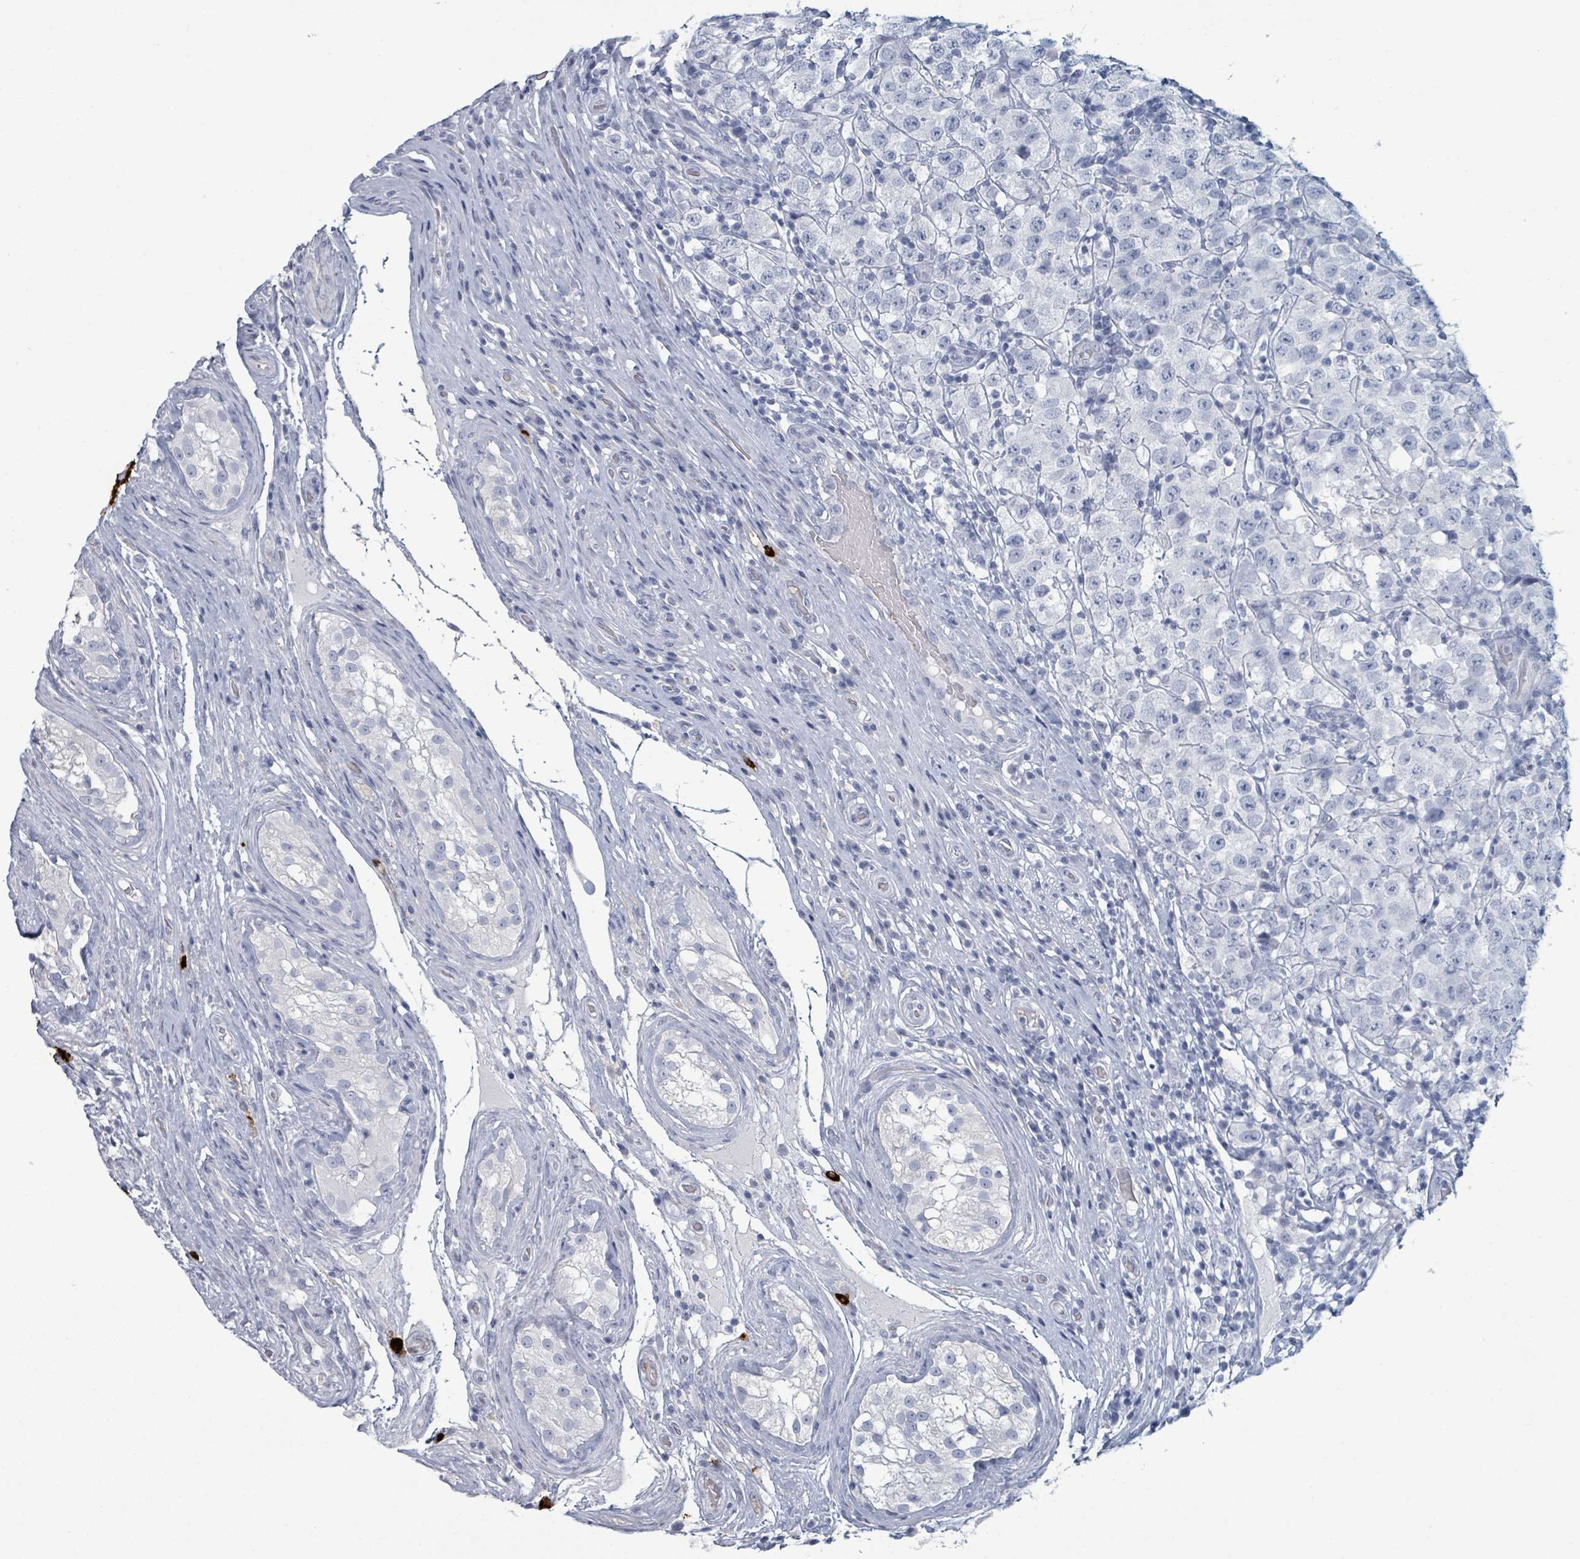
{"staining": {"intensity": "negative", "quantity": "none", "location": "none"}, "tissue": "testis cancer", "cell_type": "Tumor cells", "image_type": "cancer", "snomed": [{"axis": "morphology", "description": "Seminoma, NOS"}, {"axis": "morphology", "description": "Carcinoma, Embryonal, NOS"}, {"axis": "topography", "description": "Testis"}], "caption": "Testis embryonal carcinoma was stained to show a protein in brown. There is no significant staining in tumor cells.", "gene": "VPS13D", "patient": {"sex": "male", "age": 41}}